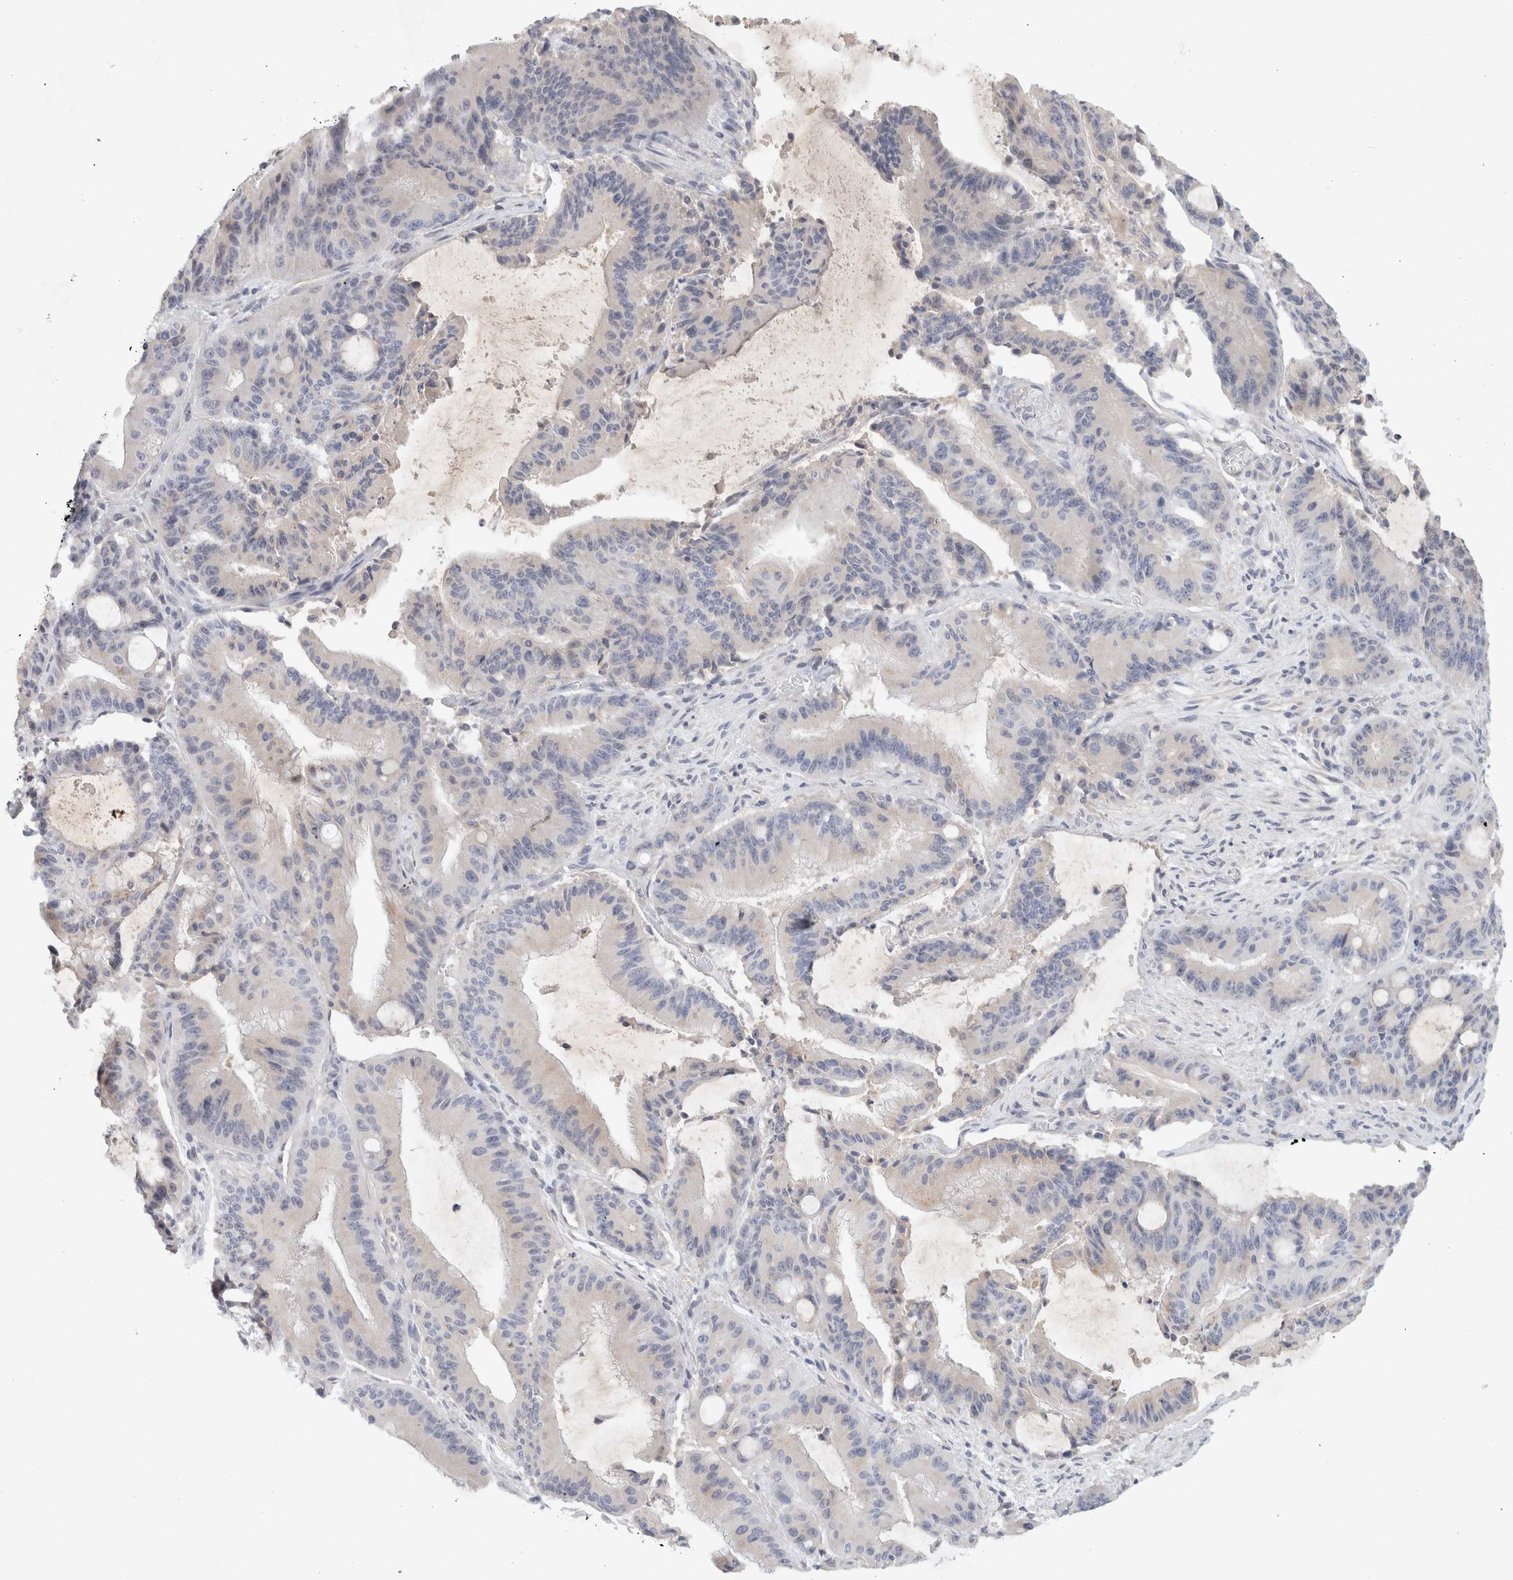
{"staining": {"intensity": "negative", "quantity": "none", "location": "none"}, "tissue": "liver cancer", "cell_type": "Tumor cells", "image_type": "cancer", "snomed": [{"axis": "morphology", "description": "Normal tissue, NOS"}, {"axis": "morphology", "description": "Cholangiocarcinoma"}, {"axis": "topography", "description": "Liver"}, {"axis": "topography", "description": "Peripheral nerve tissue"}], "caption": "Liver cholangiocarcinoma was stained to show a protein in brown. There is no significant positivity in tumor cells.", "gene": "STK31", "patient": {"sex": "female", "age": 73}}